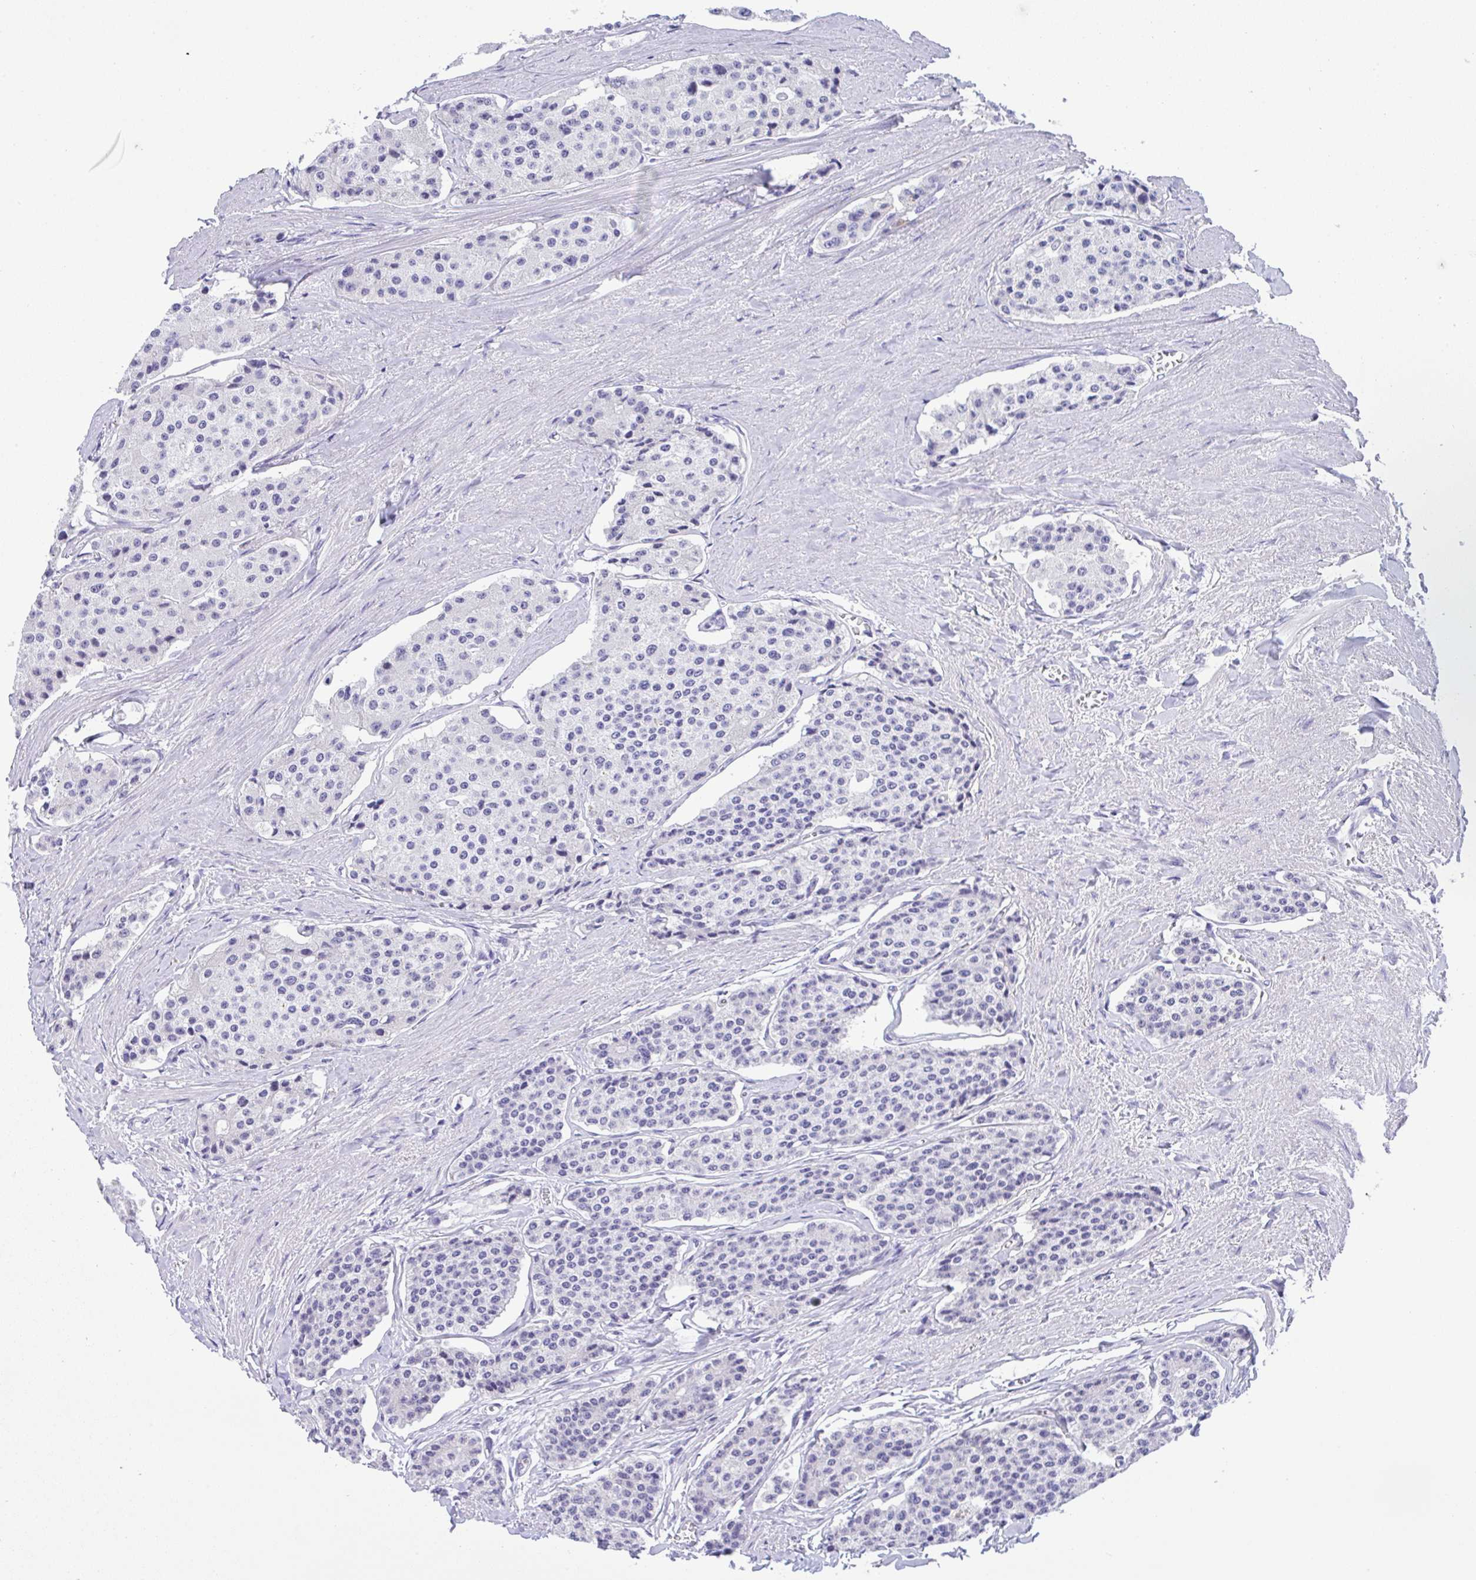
{"staining": {"intensity": "negative", "quantity": "none", "location": "none"}, "tissue": "carcinoid", "cell_type": "Tumor cells", "image_type": "cancer", "snomed": [{"axis": "morphology", "description": "Carcinoid, malignant, NOS"}, {"axis": "topography", "description": "Small intestine"}], "caption": "This is a image of immunohistochemistry (IHC) staining of carcinoid (malignant), which shows no expression in tumor cells.", "gene": "YBX2", "patient": {"sex": "female", "age": 65}}